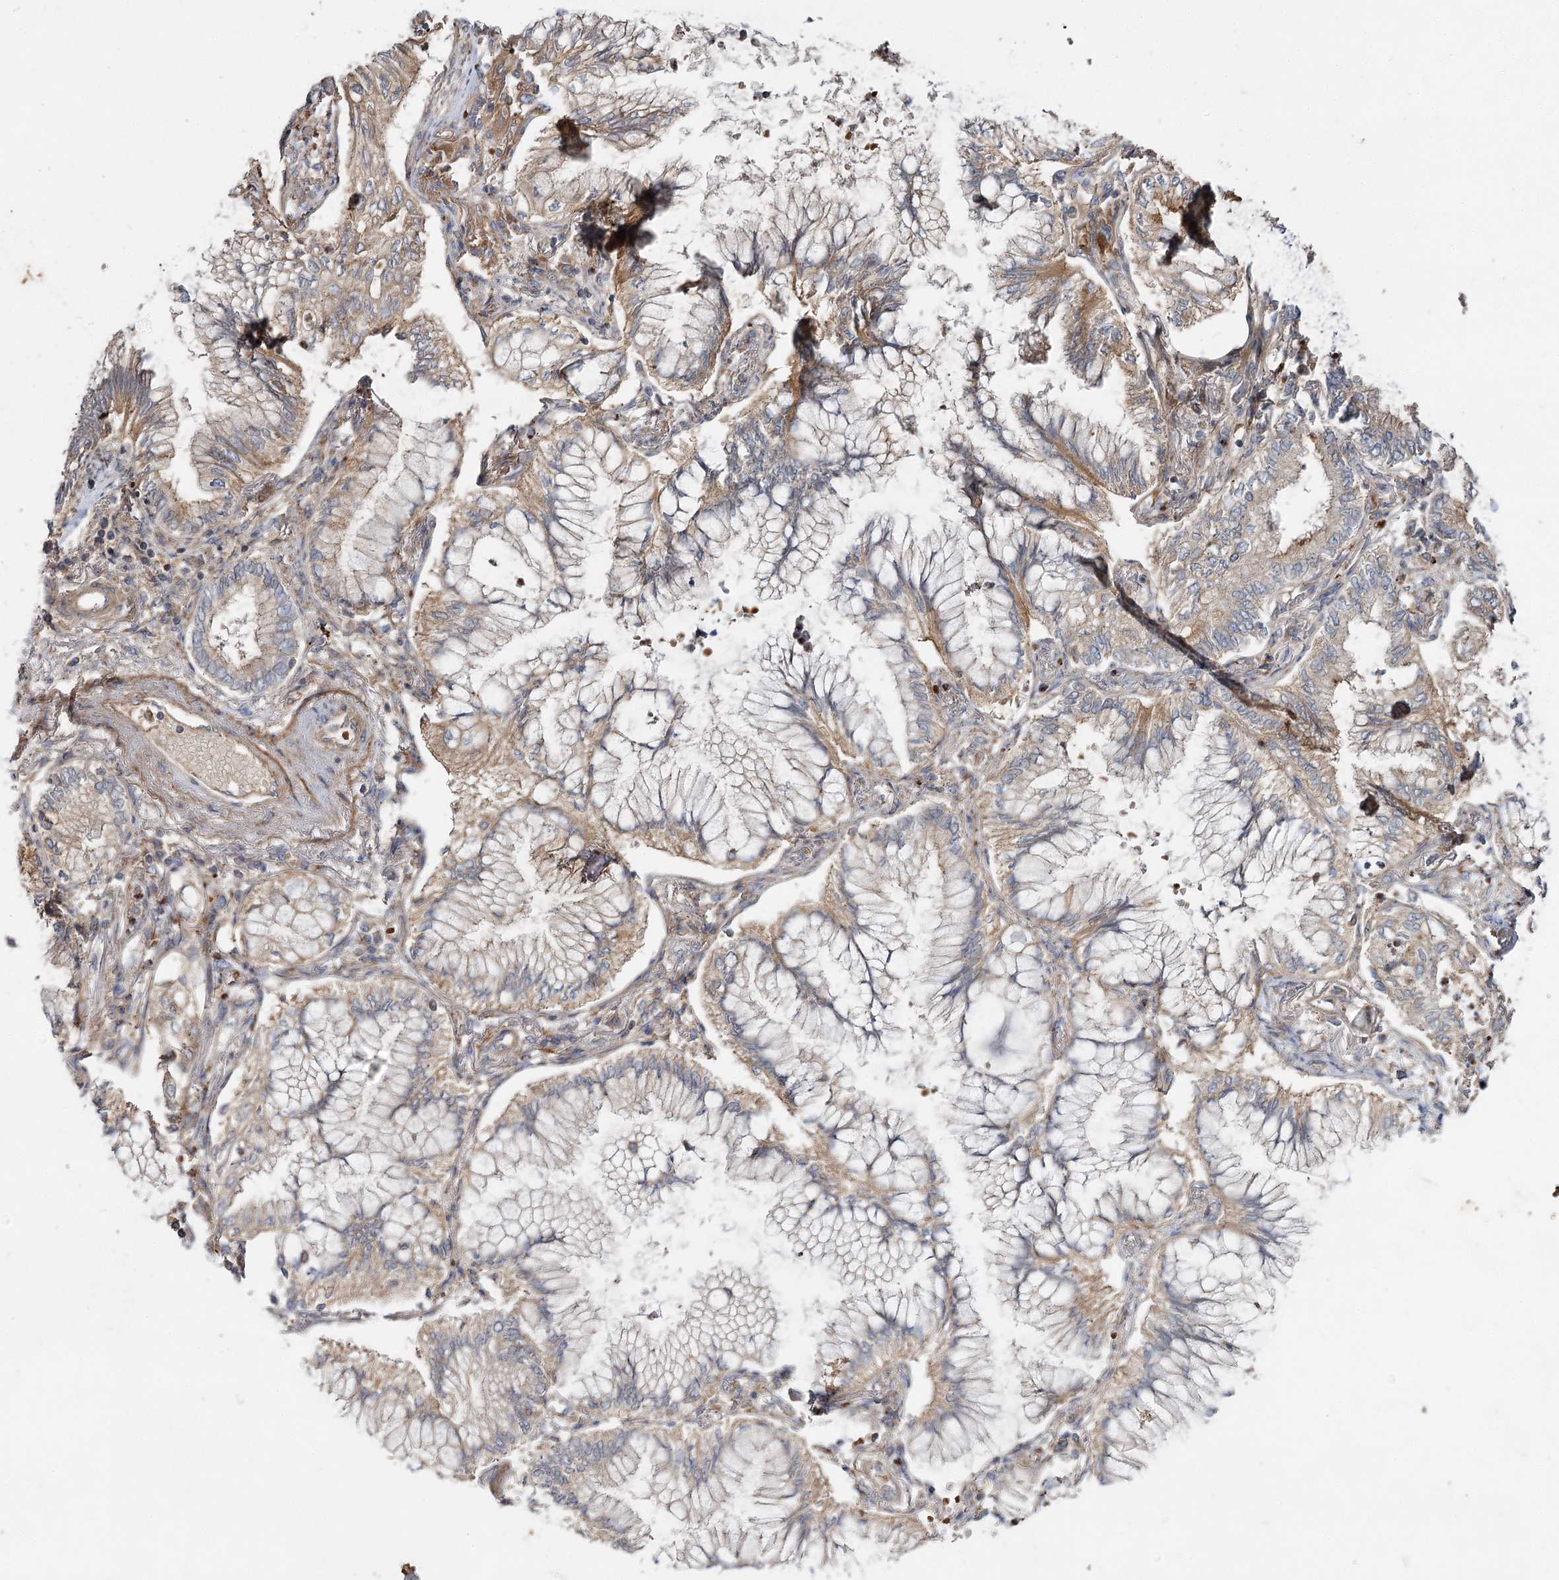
{"staining": {"intensity": "moderate", "quantity": ">75%", "location": "cytoplasmic/membranous"}, "tissue": "lung cancer", "cell_type": "Tumor cells", "image_type": "cancer", "snomed": [{"axis": "morphology", "description": "Adenocarcinoma, NOS"}, {"axis": "topography", "description": "Lung"}], "caption": "Immunohistochemistry (IHC) of lung adenocarcinoma exhibits medium levels of moderate cytoplasmic/membranous expression in approximately >75% of tumor cells.", "gene": "KIAA0825", "patient": {"sex": "female", "age": 70}}